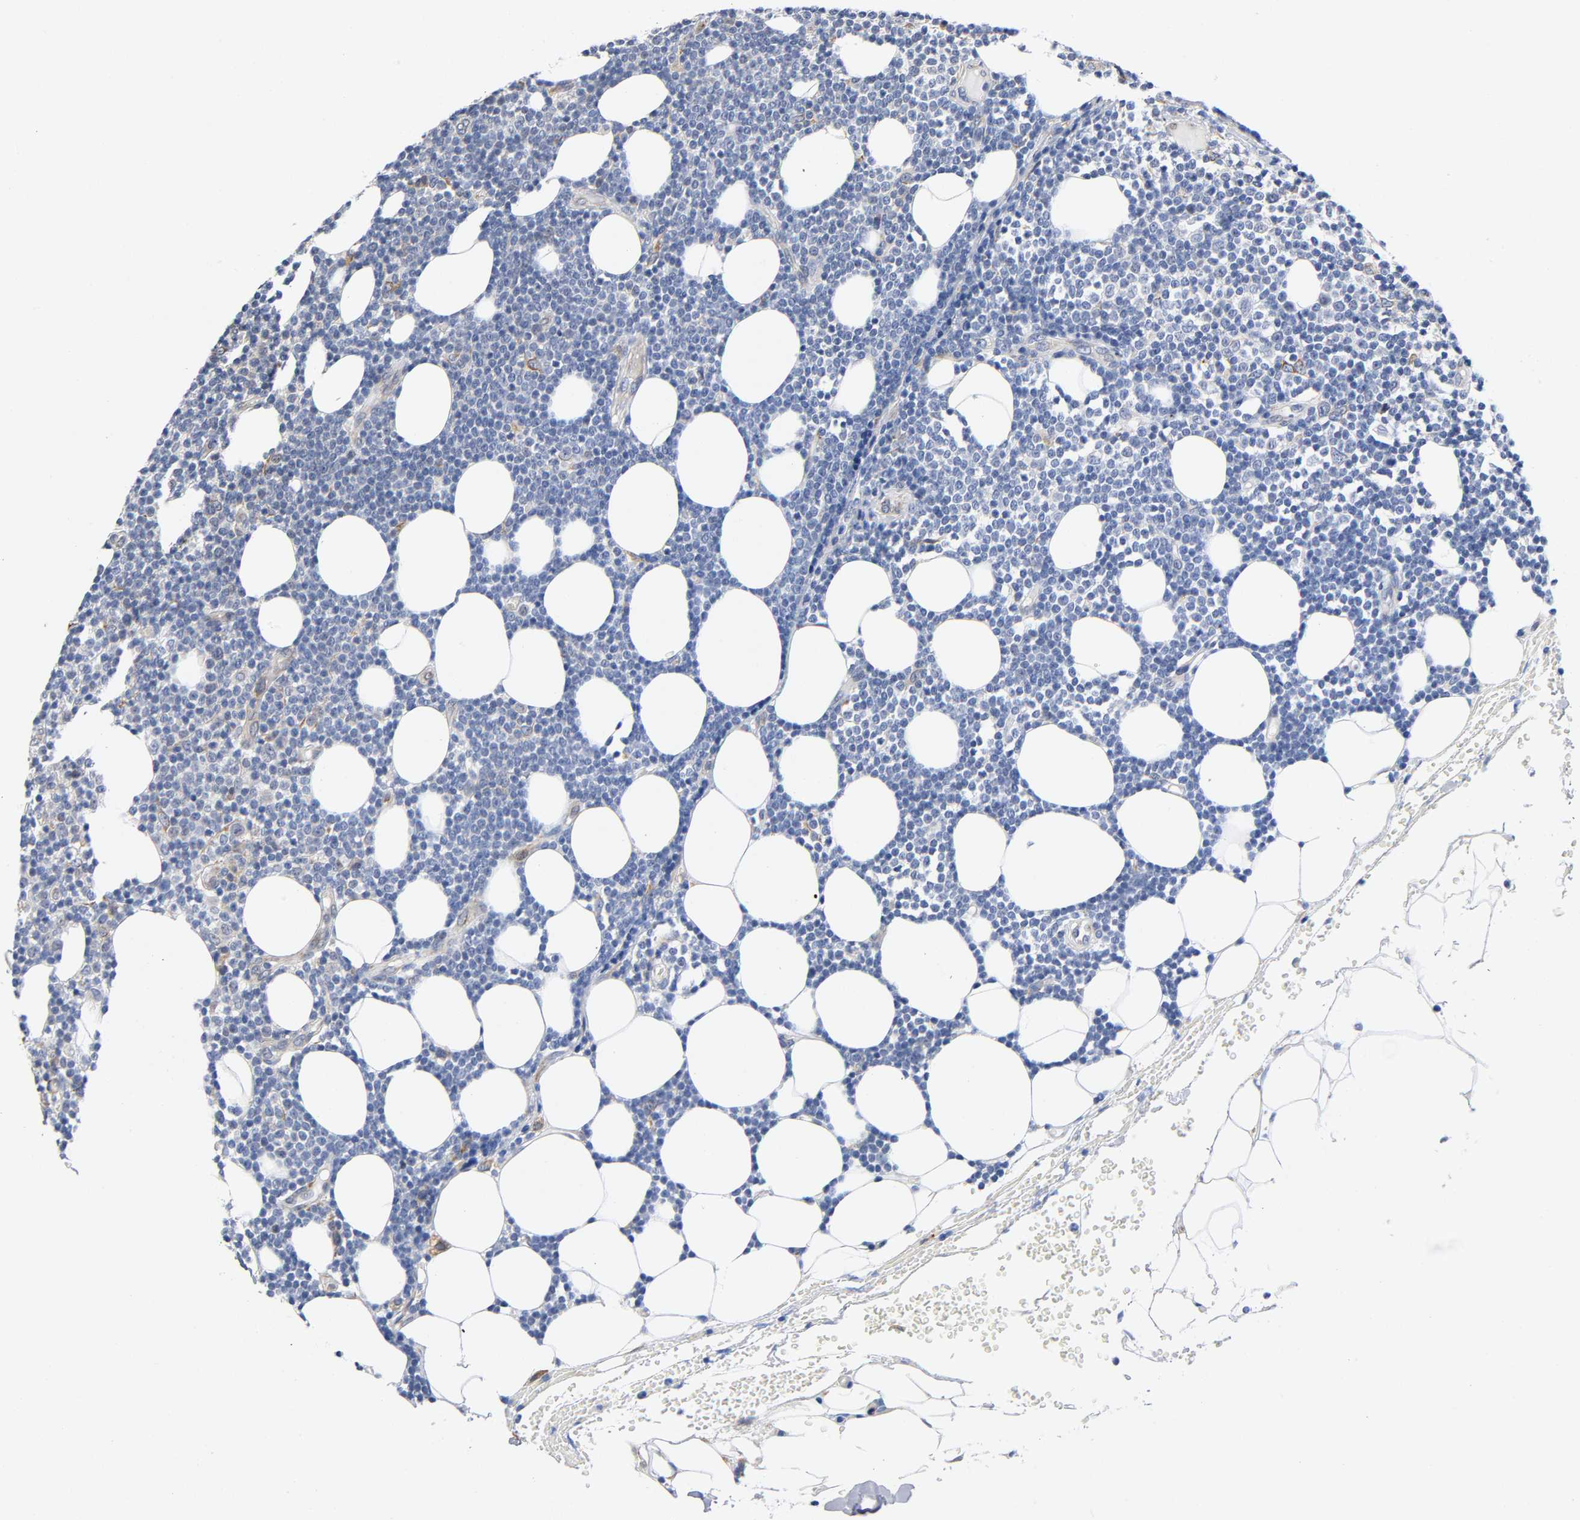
{"staining": {"intensity": "negative", "quantity": "none", "location": "none"}, "tissue": "lymphoma", "cell_type": "Tumor cells", "image_type": "cancer", "snomed": [{"axis": "morphology", "description": "Malignant lymphoma, non-Hodgkin's type, Low grade"}, {"axis": "topography", "description": "Soft tissue"}], "caption": "Immunohistochemistry photomicrograph of human lymphoma stained for a protein (brown), which displays no expression in tumor cells.", "gene": "SOS2", "patient": {"sex": "male", "age": 92}}